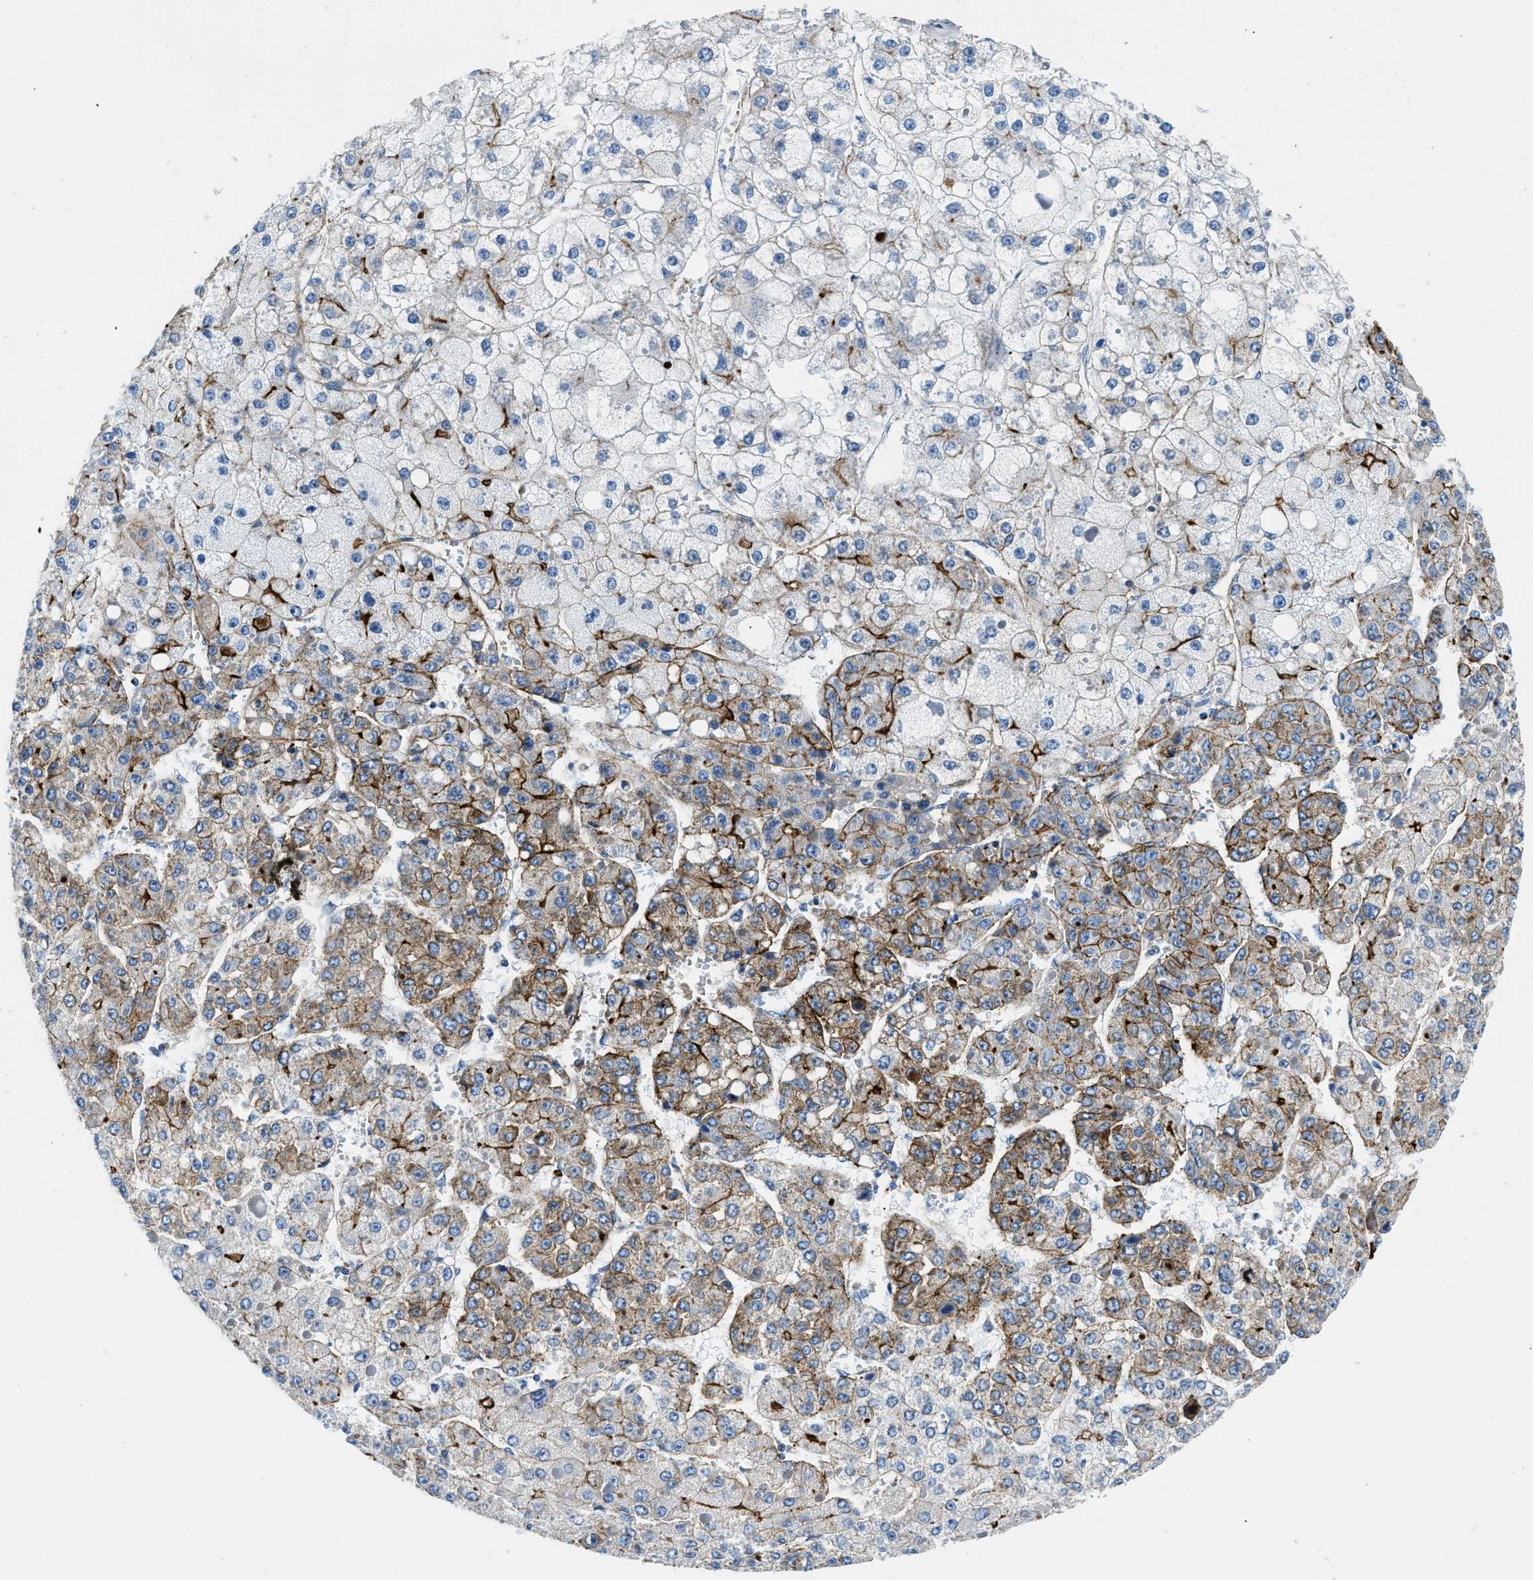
{"staining": {"intensity": "moderate", "quantity": "25%-75%", "location": "cytoplasmic/membranous"}, "tissue": "liver cancer", "cell_type": "Tumor cells", "image_type": "cancer", "snomed": [{"axis": "morphology", "description": "Carcinoma, Hepatocellular, NOS"}, {"axis": "topography", "description": "Liver"}], "caption": "Protein staining exhibits moderate cytoplasmic/membranous positivity in about 25%-75% of tumor cells in liver hepatocellular carcinoma. The protein of interest is shown in brown color, while the nuclei are stained blue.", "gene": "CUTA", "patient": {"sex": "female", "age": 73}}